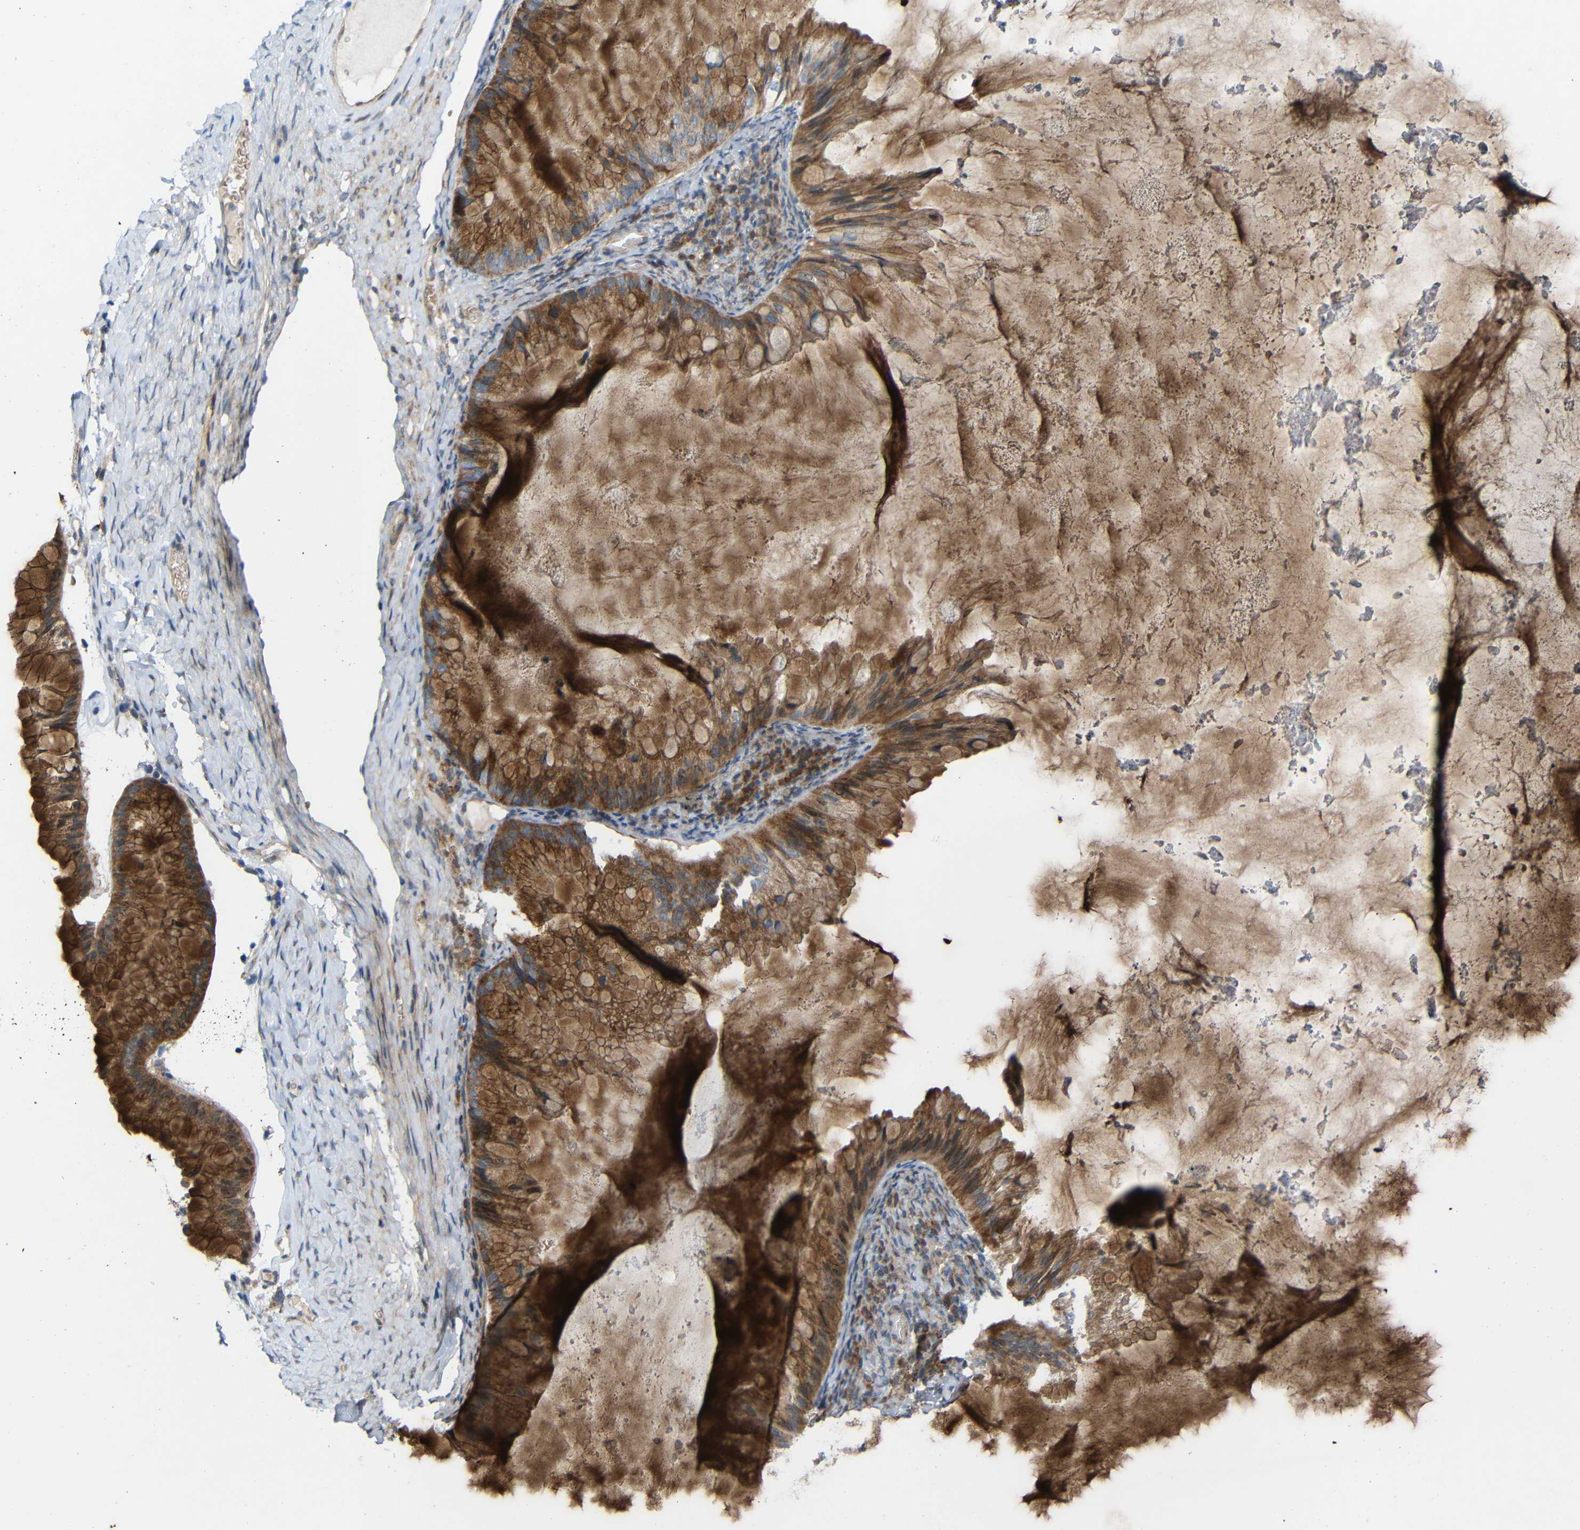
{"staining": {"intensity": "moderate", "quantity": ">75%", "location": "cytoplasmic/membranous"}, "tissue": "ovarian cancer", "cell_type": "Tumor cells", "image_type": "cancer", "snomed": [{"axis": "morphology", "description": "Cystadenocarcinoma, mucinous, NOS"}, {"axis": "topography", "description": "Ovary"}], "caption": "An image of human mucinous cystadenocarcinoma (ovarian) stained for a protein exhibits moderate cytoplasmic/membranous brown staining in tumor cells. (DAB IHC, brown staining for protein, blue staining for nuclei).", "gene": "TMEM25", "patient": {"sex": "female", "age": 61}}